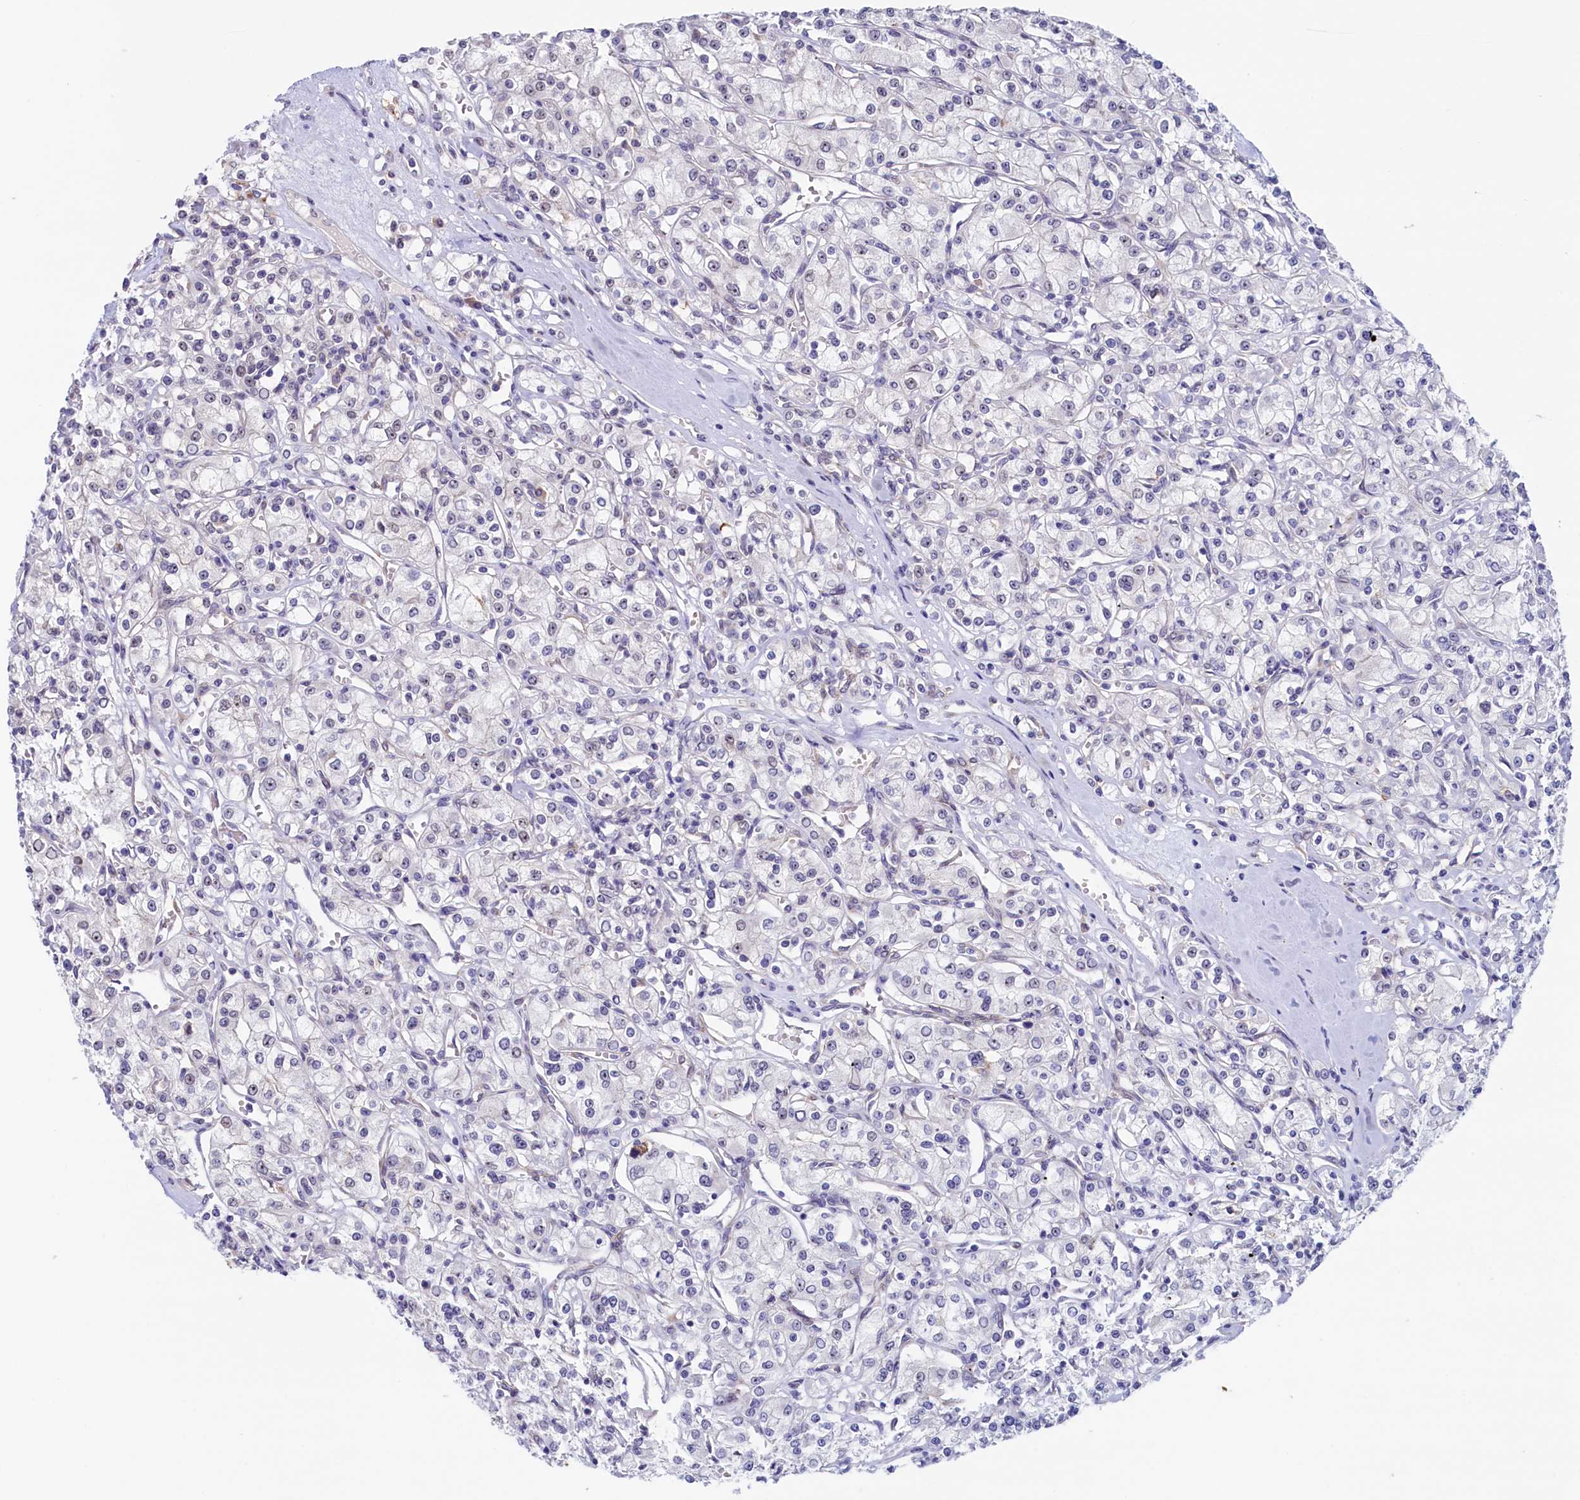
{"staining": {"intensity": "negative", "quantity": "none", "location": "none"}, "tissue": "renal cancer", "cell_type": "Tumor cells", "image_type": "cancer", "snomed": [{"axis": "morphology", "description": "Adenocarcinoma, NOS"}, {"axis": "topography", "description": "Kidney"}], "caption": "Renal cancer stained for a protein using immunohistochemistry reveals no expression tumor cells.", "gene": "PACSIN3", "patient": {"sex": "female", "age": 59}}